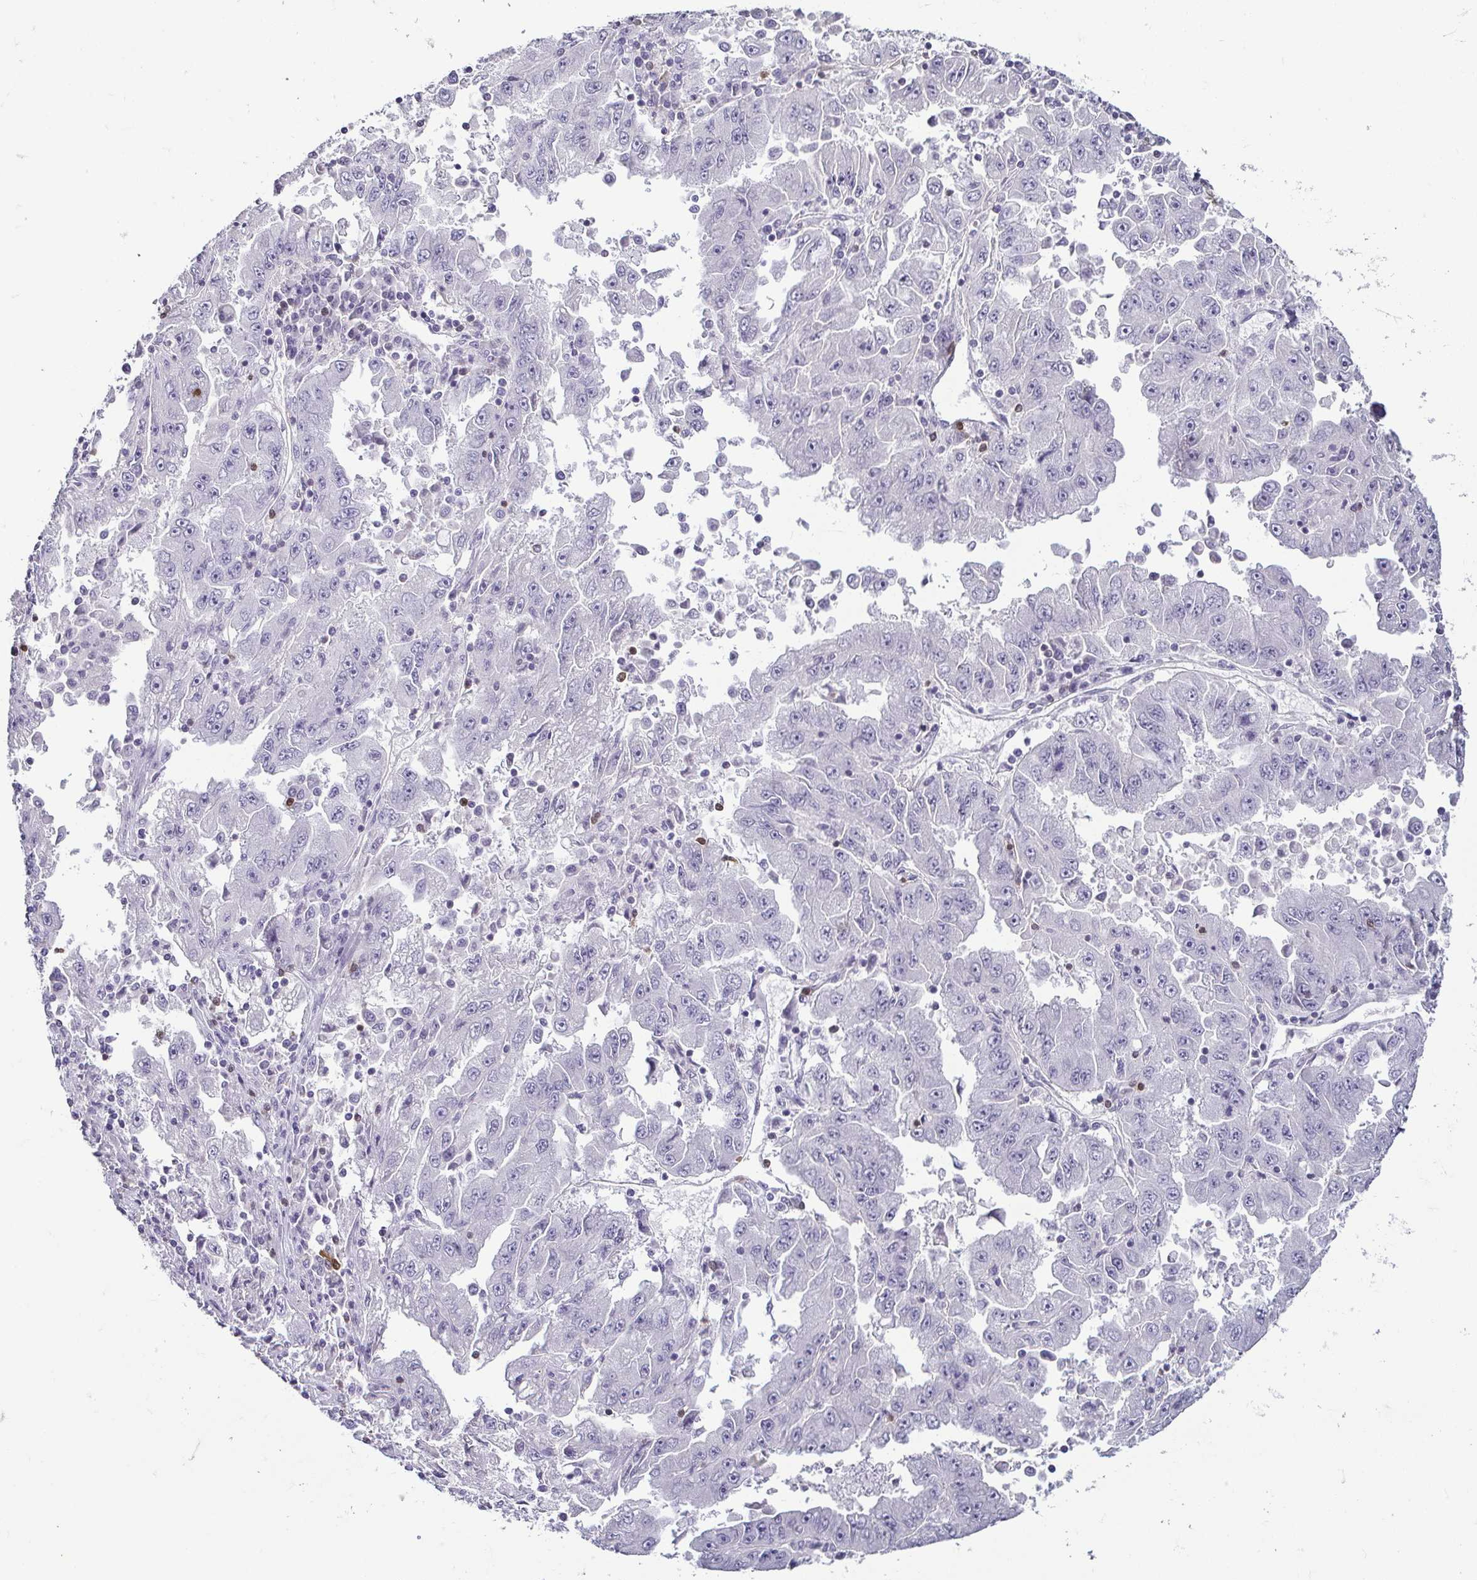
{"staining": {"intensity": "negative", "quantity": "none", "location": "none"}, "tissue": "lung cancer", "cell_type": "Tumor cells", "image_type": "cancer", "snomed": [{"axis": "morphology", "description": "Adenocarcinoma, NOS"}, {"axis": "morphology", "description": "Adenocarcinoma primary or metastatic"}, {"axis": "topography", "description": "Lung"}], "caption": "Lung cancer (adenocarcinoma) was stained to show a protein in brown. There is no significant staining in tumor cells. (DAB immunohistochemistry (IHC) visualized using brightfield microscopy, high magnification).", "gene": "HOPX", "patient": {"sex": "male", "age": 74}}